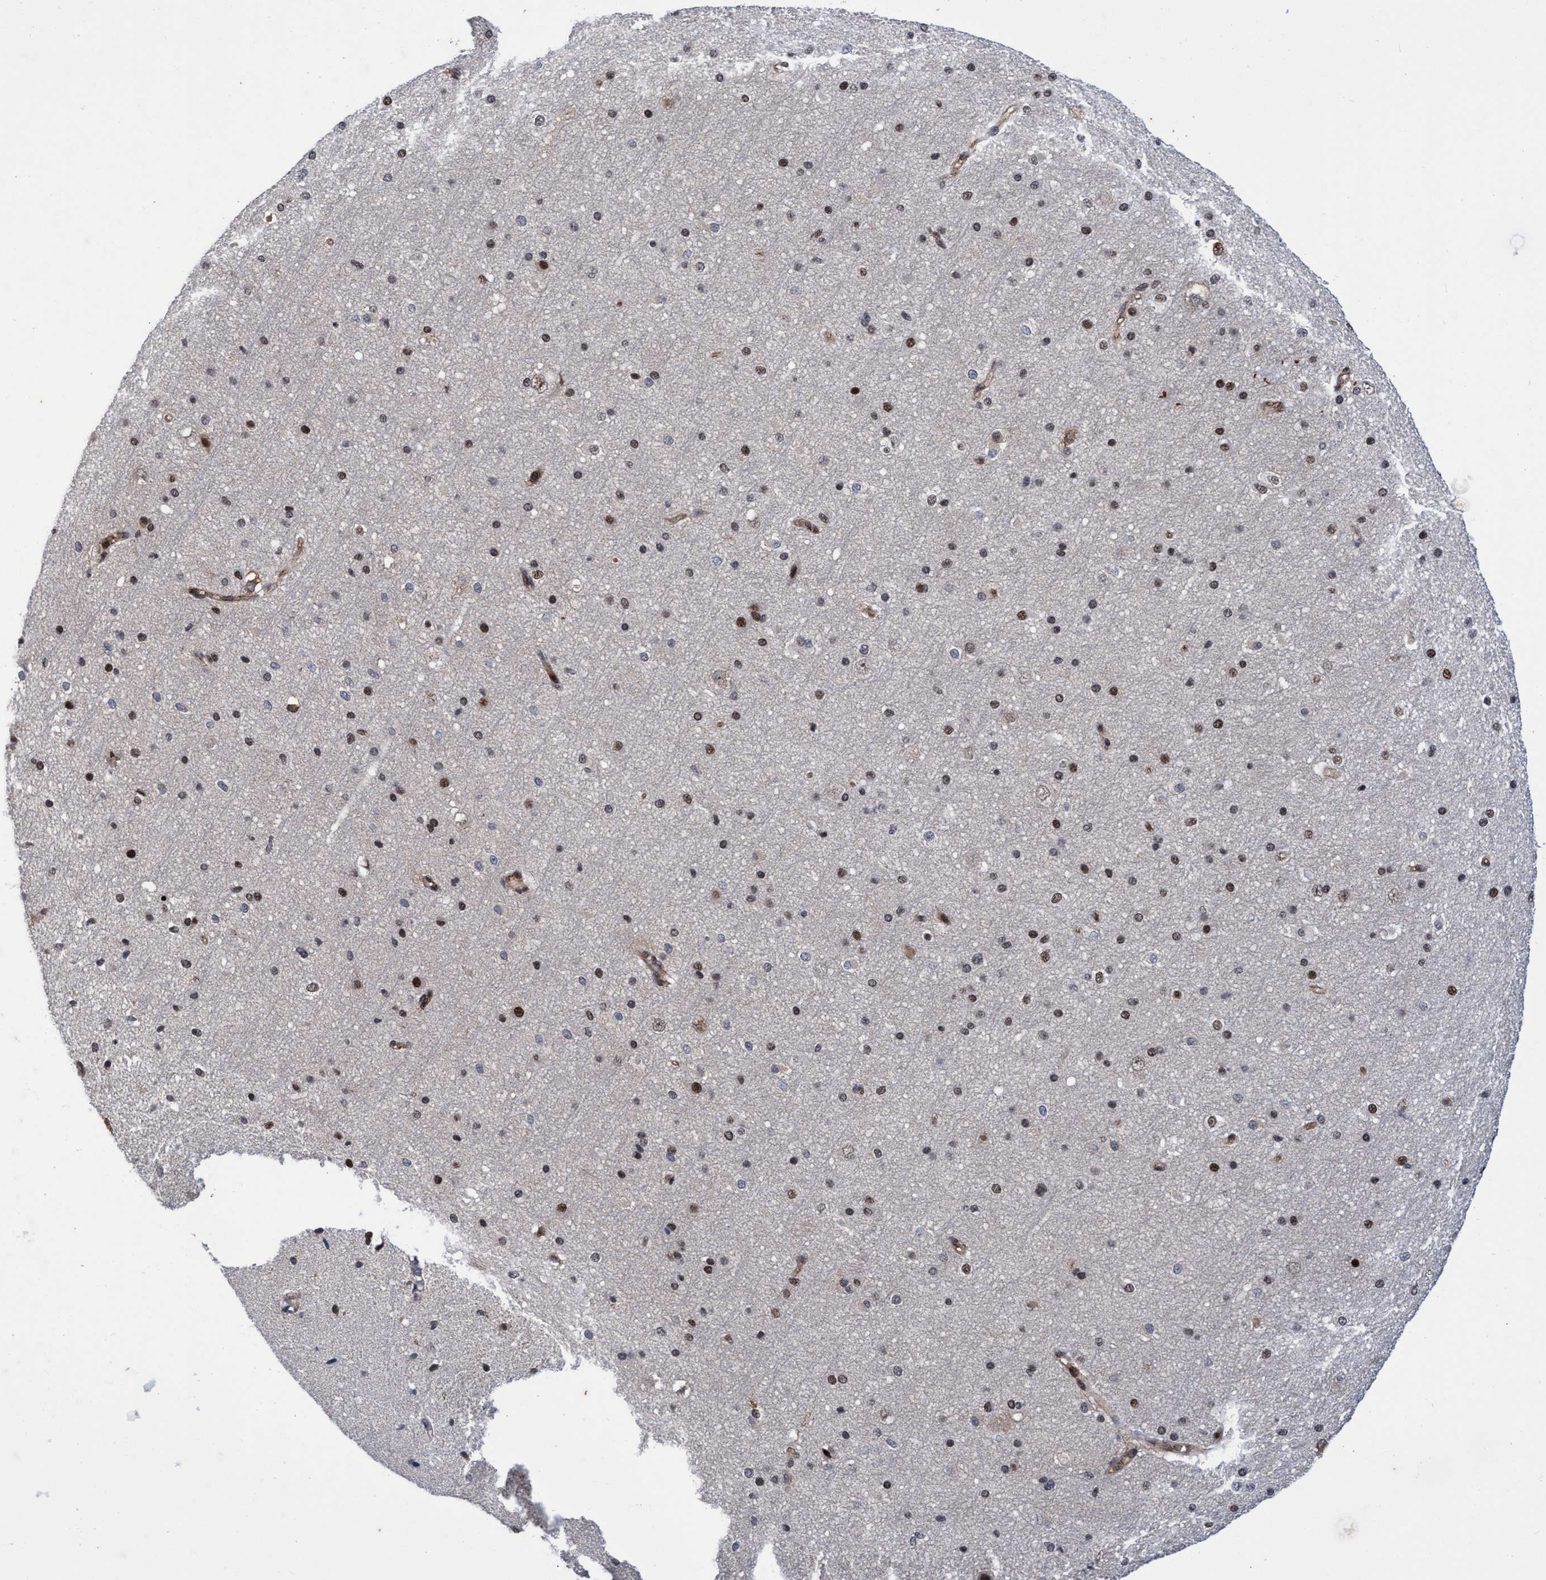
{"staining": {"intensity": "moderate", "quantity": "25%-75%", "location": "cytoplasmic/membranous"}, "tissue": "cerebral cortex", "cell_type": "Endothelial cells", "image_type": "normal", "snomed": [{"axis": "morphology", "description": "Normal tissue, NOS"}, {"axis": "morphology", "description": "Developmental malformation"}, {"axis": "topography", "description": "Cerebral cortex"}], "caption": "Benign cerebral cortex displays moderate cytoplasmic/membranous staining in about 25%-75% of endothelial cells.", "gene": "GTF2F1", "patient": {"sex": "female", "age": 30}}